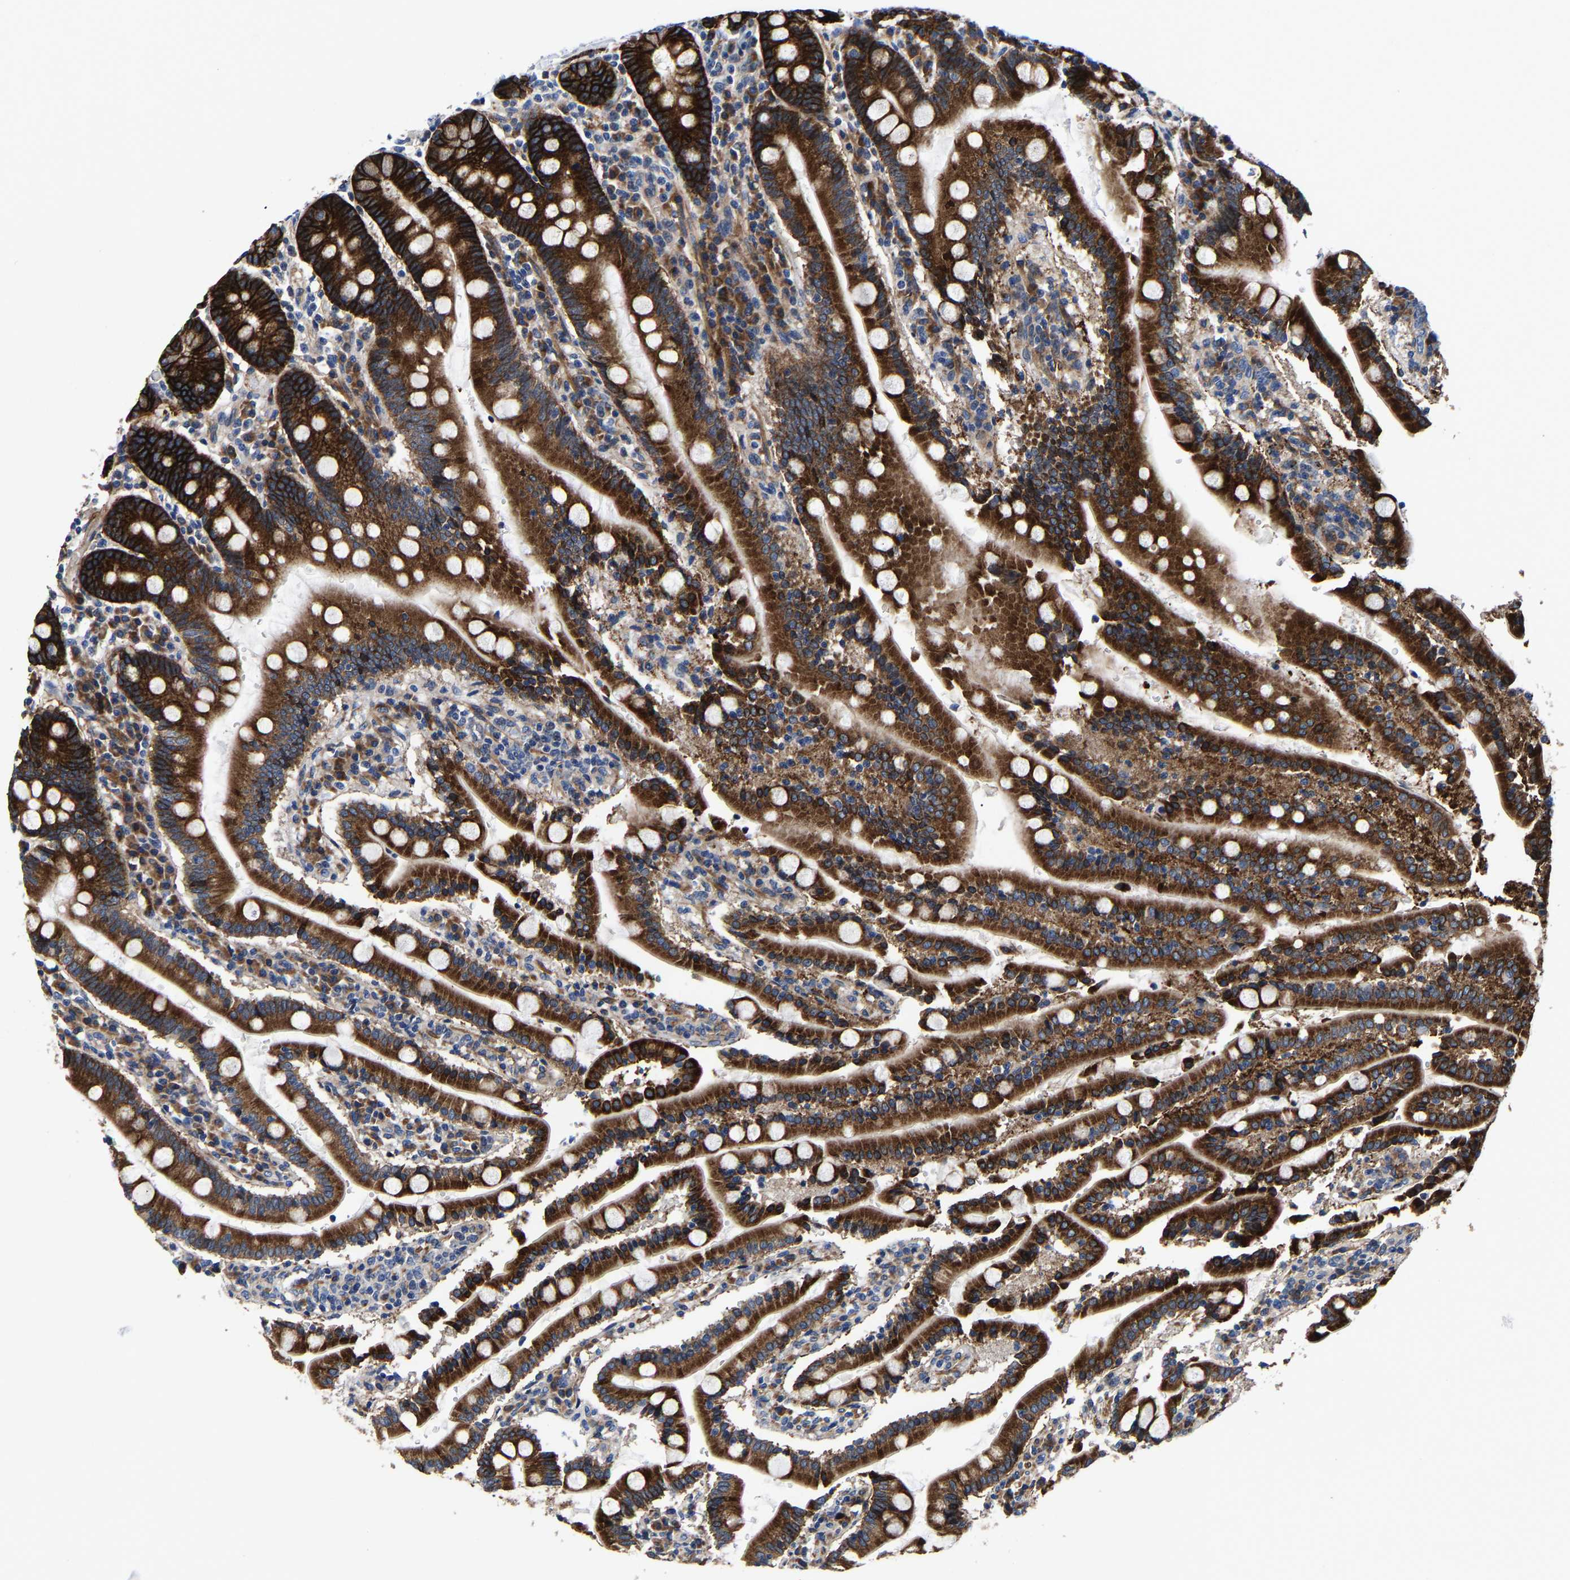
{"staining": {"intensity": "strong", "quantity": ">75%", "location": "cytoplasmic/membranous"}, "tissue": "duodenum", "cell_type": "Glandular cells", "image_type": "normal", "snomed": [{"axis": "morphology", "description": "Normal tissue, NOS"}, {"axis": "topography", "description": "Small intestine, NOS"}], "caption": "Immunohistochemistry (DAB (3,3'-diaminobenzidine)) staining of normal duodenum shows strong cytoplasmic/membranous protein expression in about >75% of glandular cells. The staining was performed using DAB (3,3'-diaminobenzidine) to visualize the protein expression in brown, while the nuclei were stained in blue with hematoxylin (Magnification: 20x).", "gene": "SLC12A2", "patient": {"sex": "female", "age": 71}}